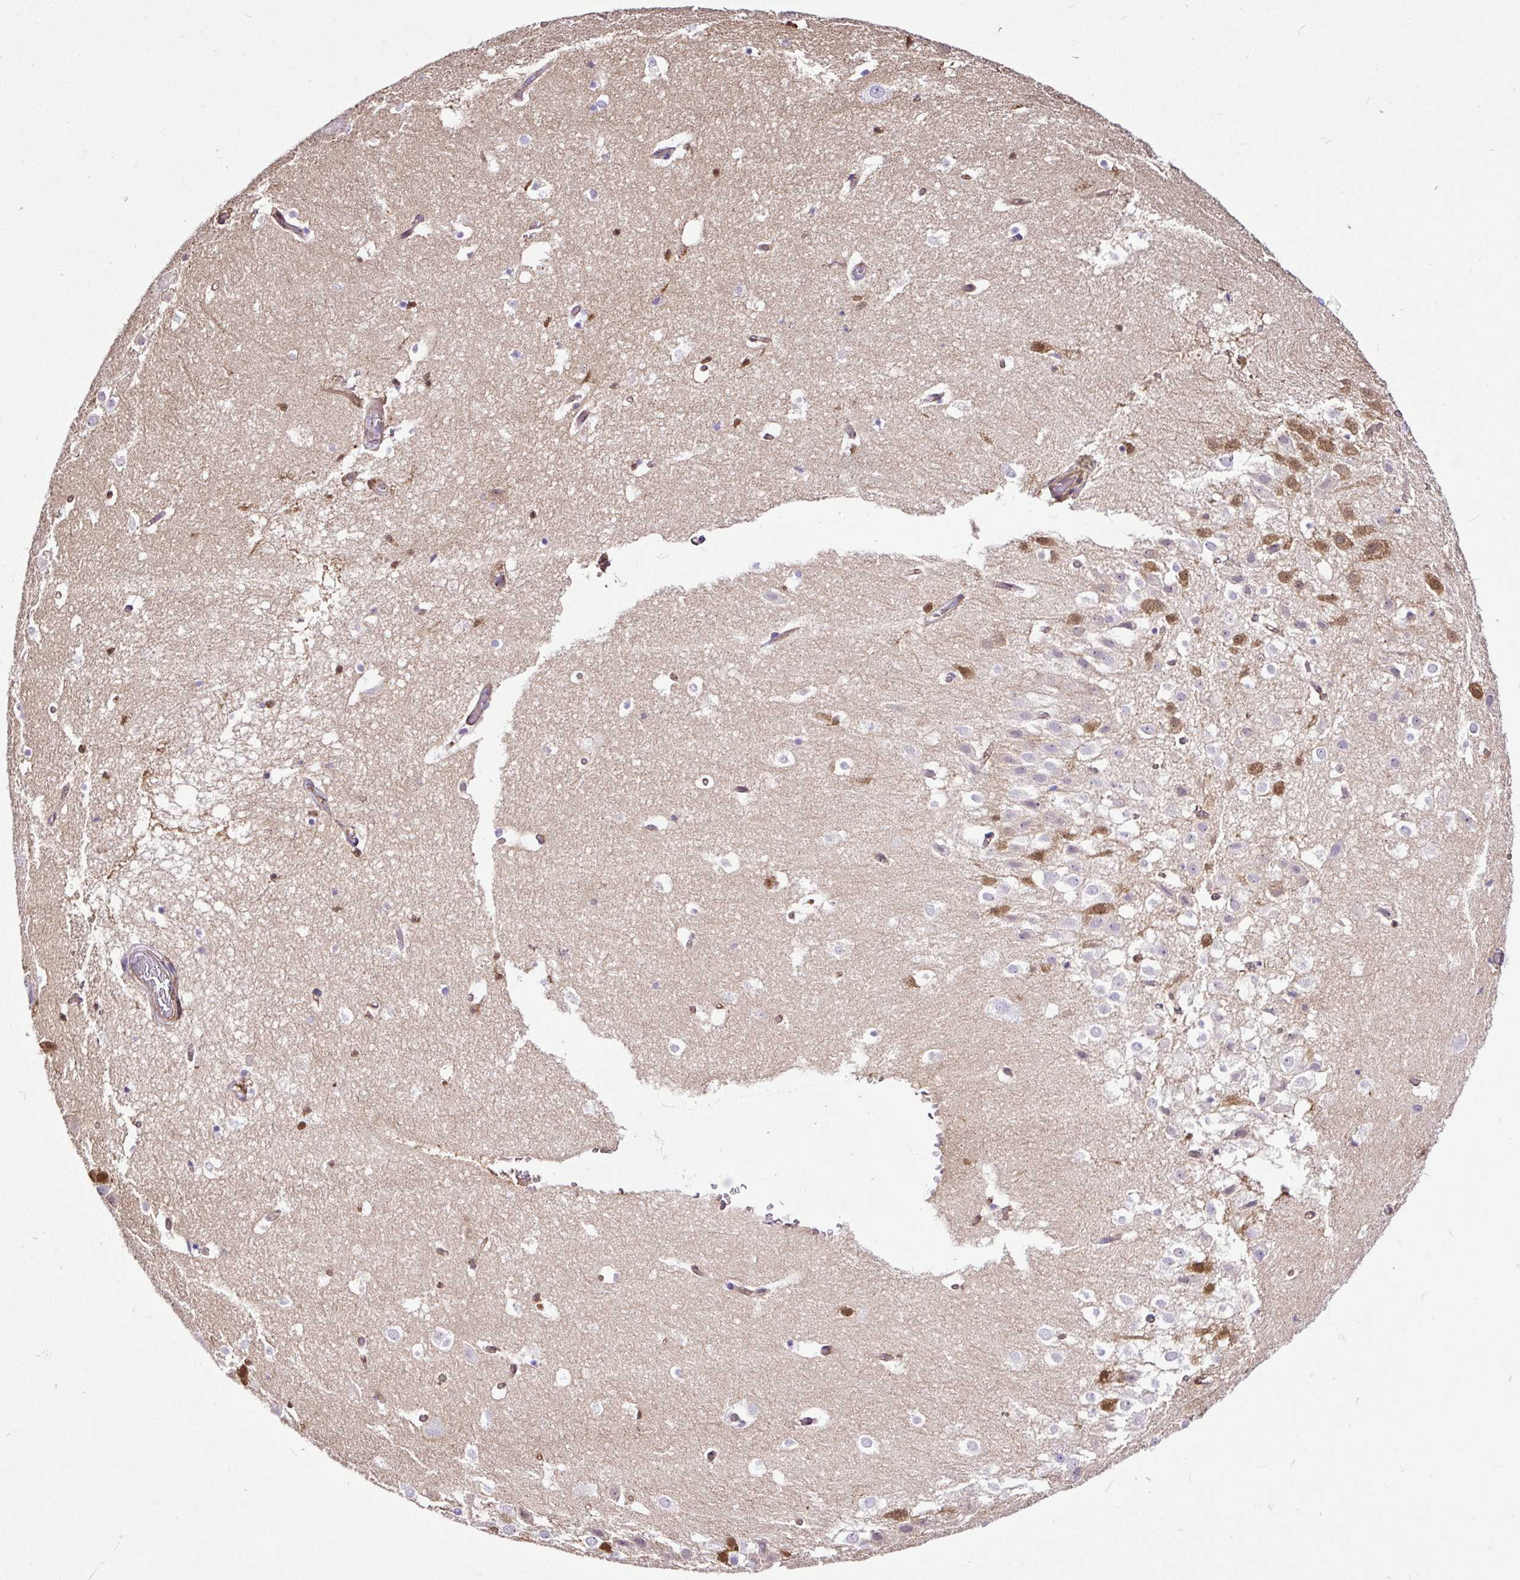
{"staining": {"intensity": "negative", "quantity": "none", "location": "none"}, "tissue": "hippocampus", "cell_type": "Glial cells", "image_type": "normal", "snomed": [{"axis": "morphology", "description": "Normal tissue, NOS"}, {"axis": "topography", "description": "Hippocampus"}], "caption": "Immunohistochemistry photomicrograph of benign hippocampus stained for a protein (brown), which exhibits no staining in glial cells.", "gene": "CLEC3B", "patient": {"sex": "female", "age": 52}}